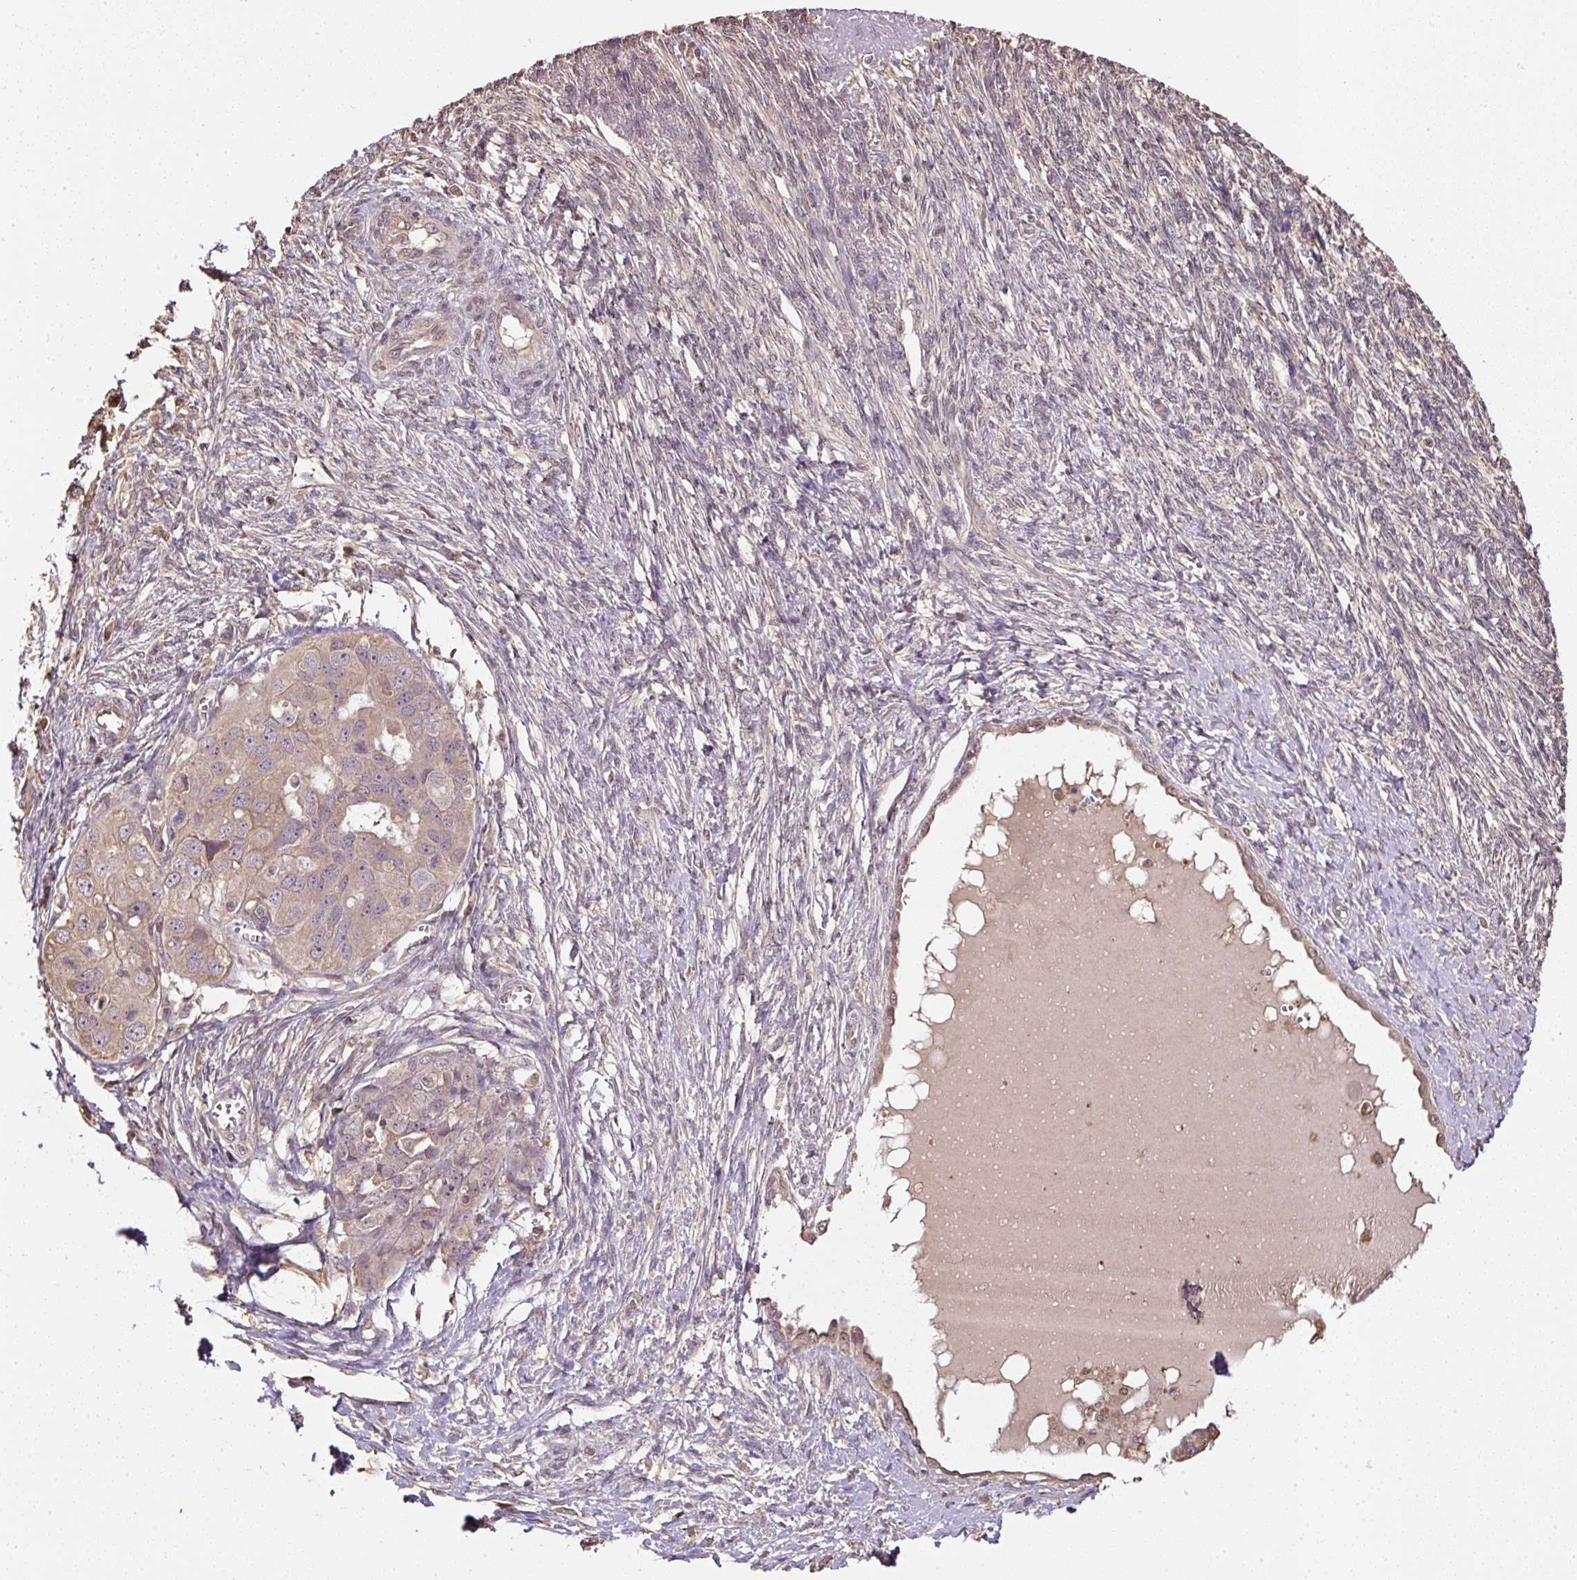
{"staining": {"intensity": "weak", "quantity": "25%-75%", "location": "cytoplasmic/membranous,nuclear"}, "tissue": "ovarian cancer", "cell_type": "Tumor cells", "image_type": "cancer", "snomed": [{"axis": "morphology", "description": "Carcinoma, endometroid"}, {"axis": "topography", "description": "Ovary"}], "caption": "Immunohistochemical staining of endometroid carcinoma (ovarian) reveals weak cytoplasmic/membranous and nuclear protein positivity in about 25%-75% of tumor cells.", "gene": "TMEM170B", "patient": {"sex": "female", "age": 70}}